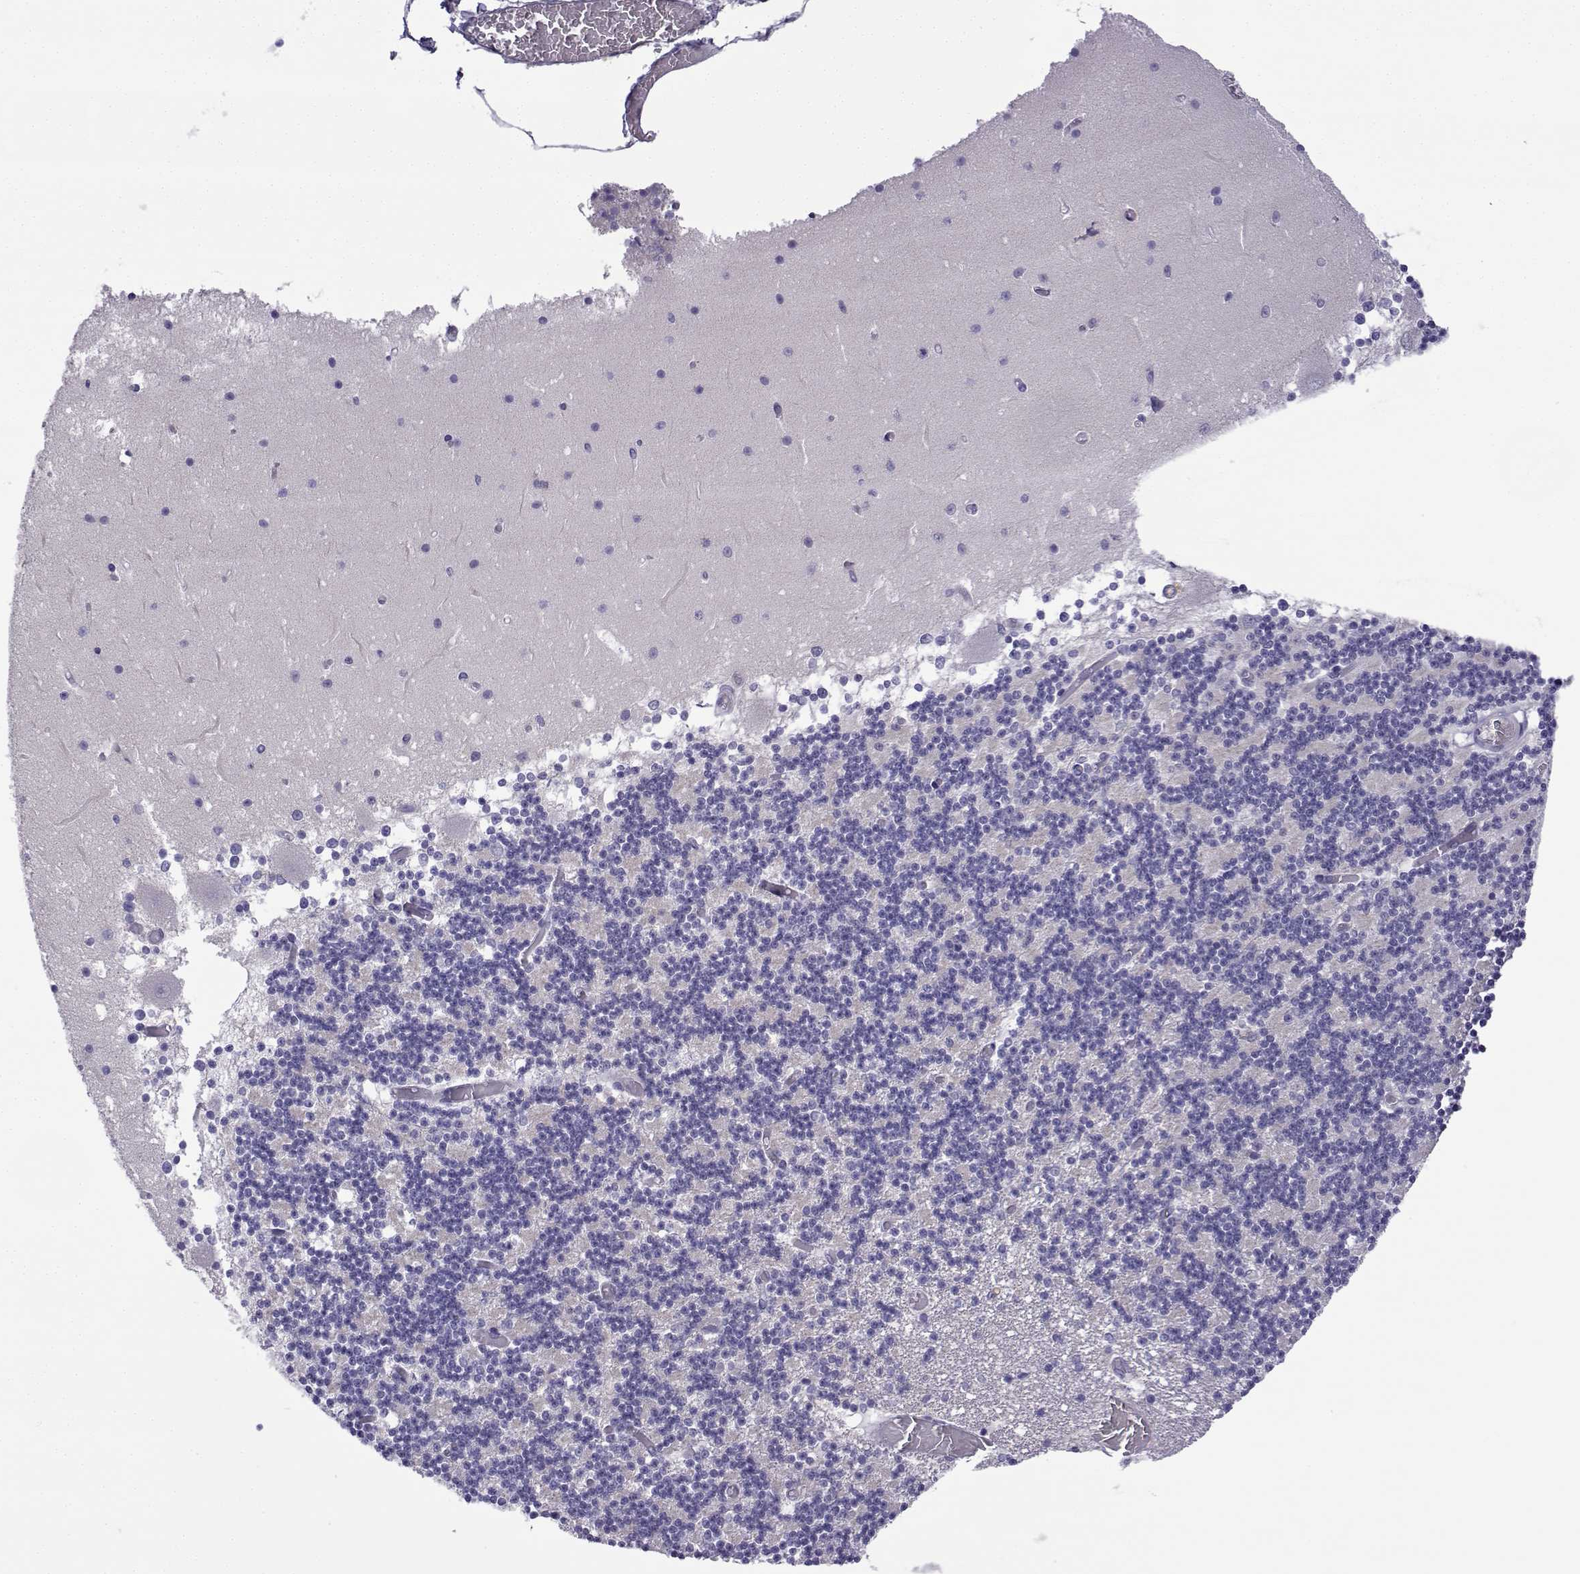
{"staining": {"intensity": "negative", "quantity": "none", "location": "none"}, "tissue": "cerebellum", "cell_type": "Cells in granular layer", "image_type": "normal", "snomed": [{"axis": "morphology", "description": "Normal tissue, NOS"}, {"axis": "topography", "description": "Cerebellum"}], "caption": "Image shows no significant protein staining in cells in granular layer of benign cerebellum.", "gene": "SPACA7", "patient": {"sex": "female", "age": 28}}